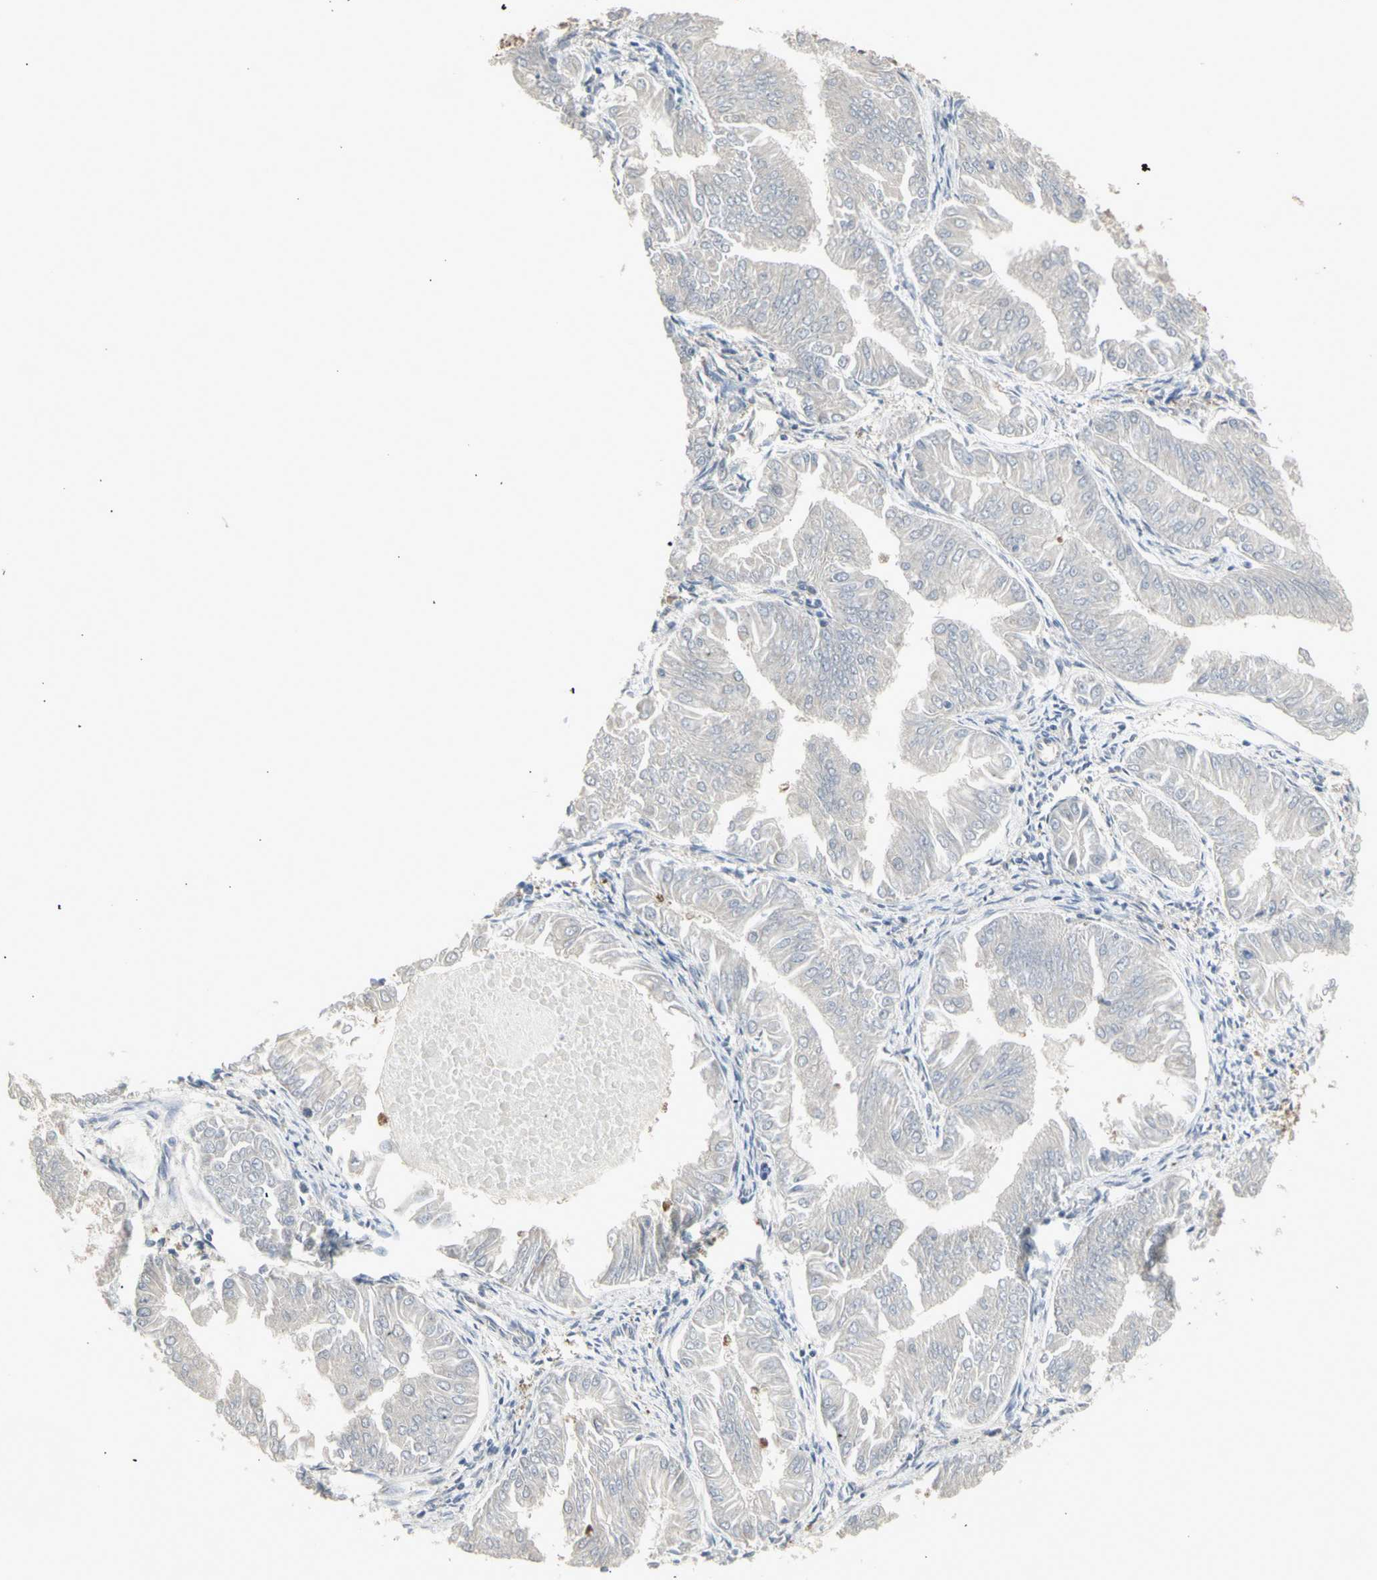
{"staining": {"intensity": "weak", "quantity": ">75%", "location": "cytoplasmic/membranous"}, "tissue": "endometrial cancer", "cell_type": "Tumor cells", "image_type": "cancer", "snomed": [{"axis": "morphology", "description": "Adenocarcinoma, NOS"}, {"axis": "topography", "description": "Endometrium"}], "caption": "This histopathology image displays endometrial cancer stained with immunohistochemistry (IHC) to label a protein in brown. The cytoplasmic/membranous of tumor cells show weak positivity for the protein. Nuclei are counter-stained blue.", "gene": "CHURC1-FNTB", "patient": {"sex": "female", "age": 53}}